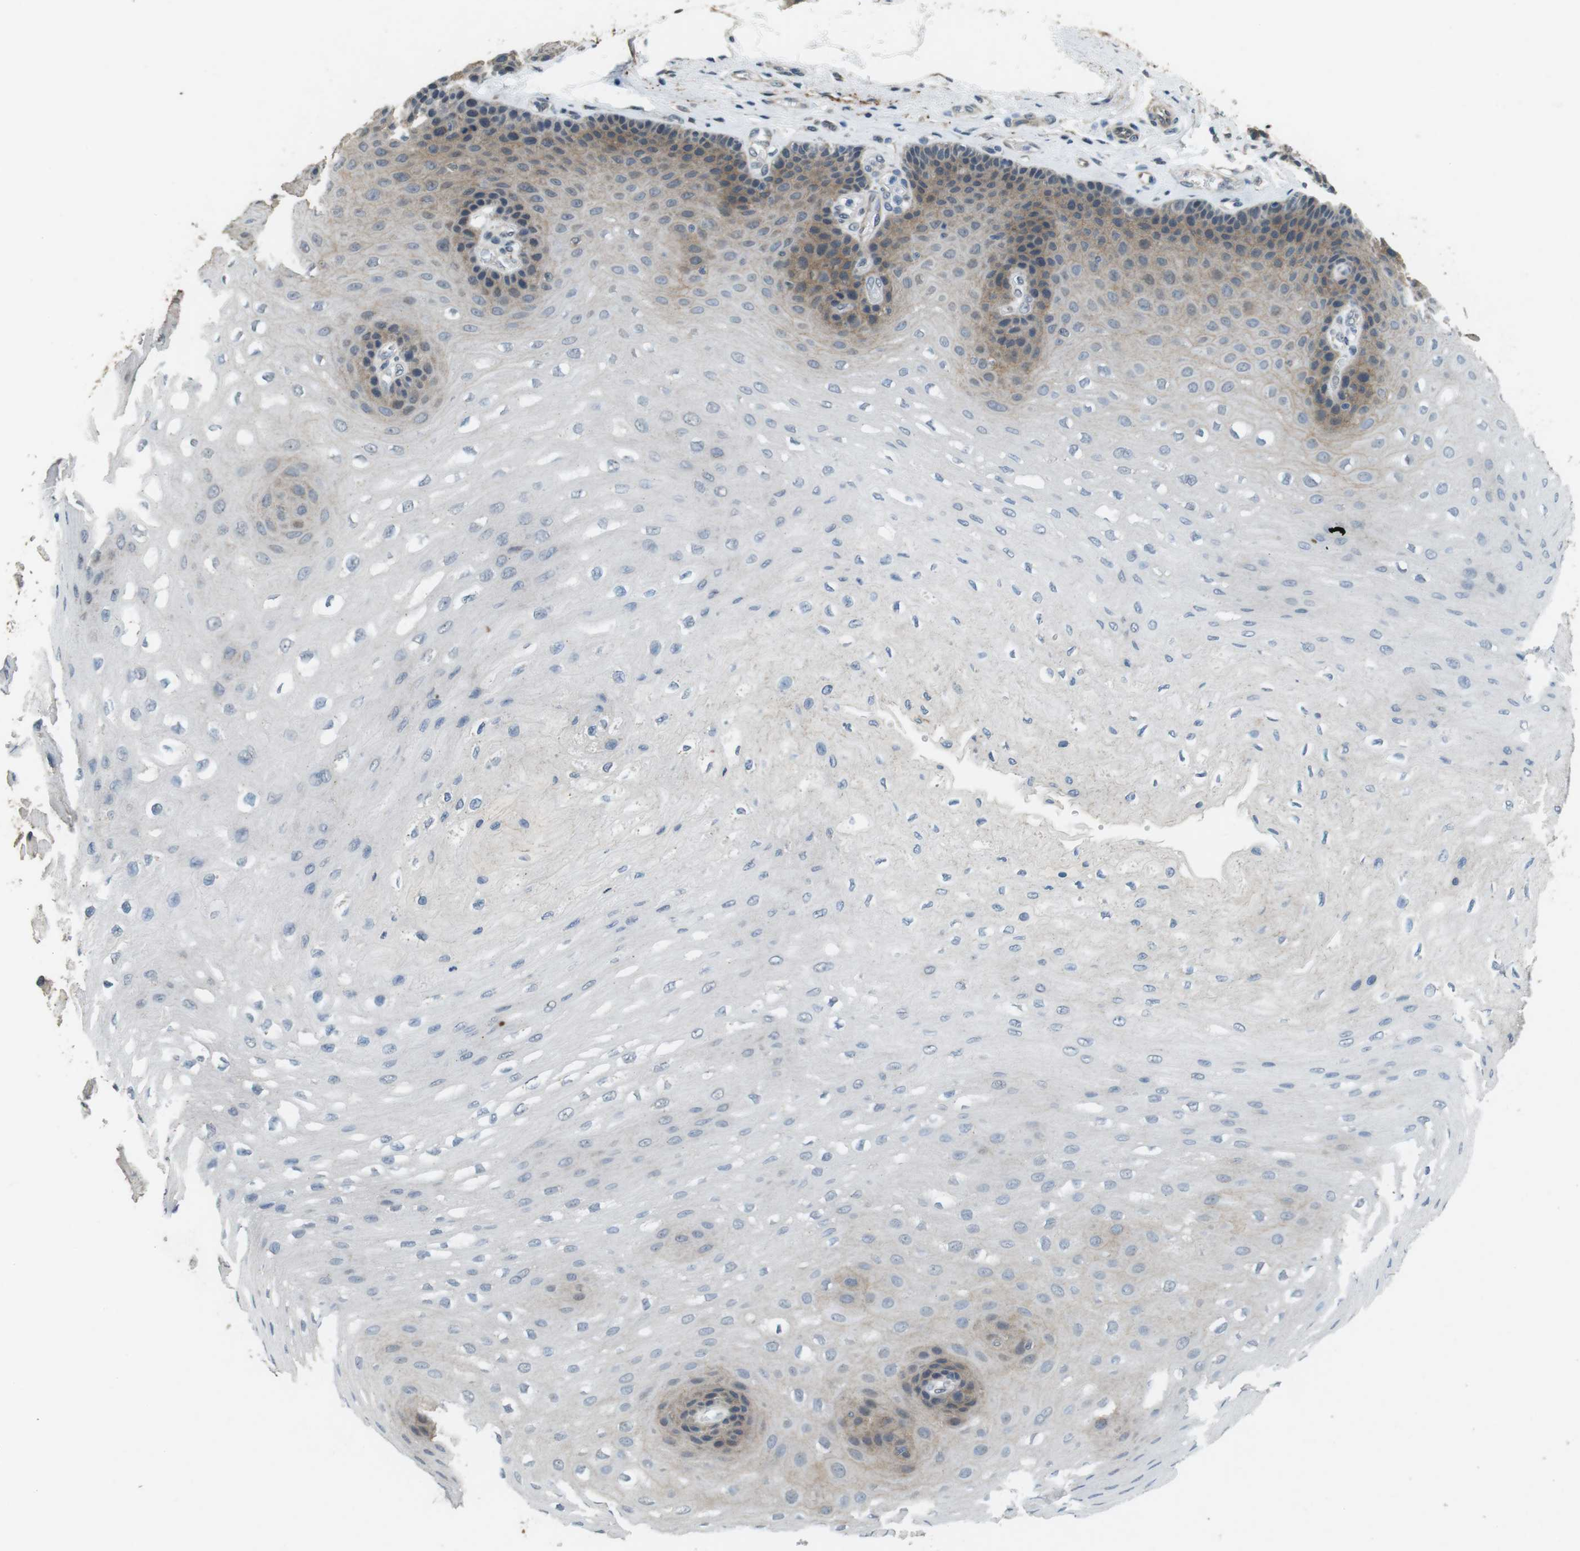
{"staining": {"intensity": "moderate", "quantity": "<25%", "location": "cytoplasmic/membranous"}, "tissue": "esophagus", "cell_type": "Squamous epithelial cells", "image_type": "normal", "snomed": [{"axis": "morphology", "description": "Normal tissue, NOS"}, {"axis": "topography", "description": "Esophagus"}], "caption": "Immunohistochemical staining of normal human esophagus reveals moderate cytoplasmic/membranous protein positivity in about <25% of squamous epithelial cells.", "gene": "CLDN7", "patient": {"sex": "female", "age": 72}}